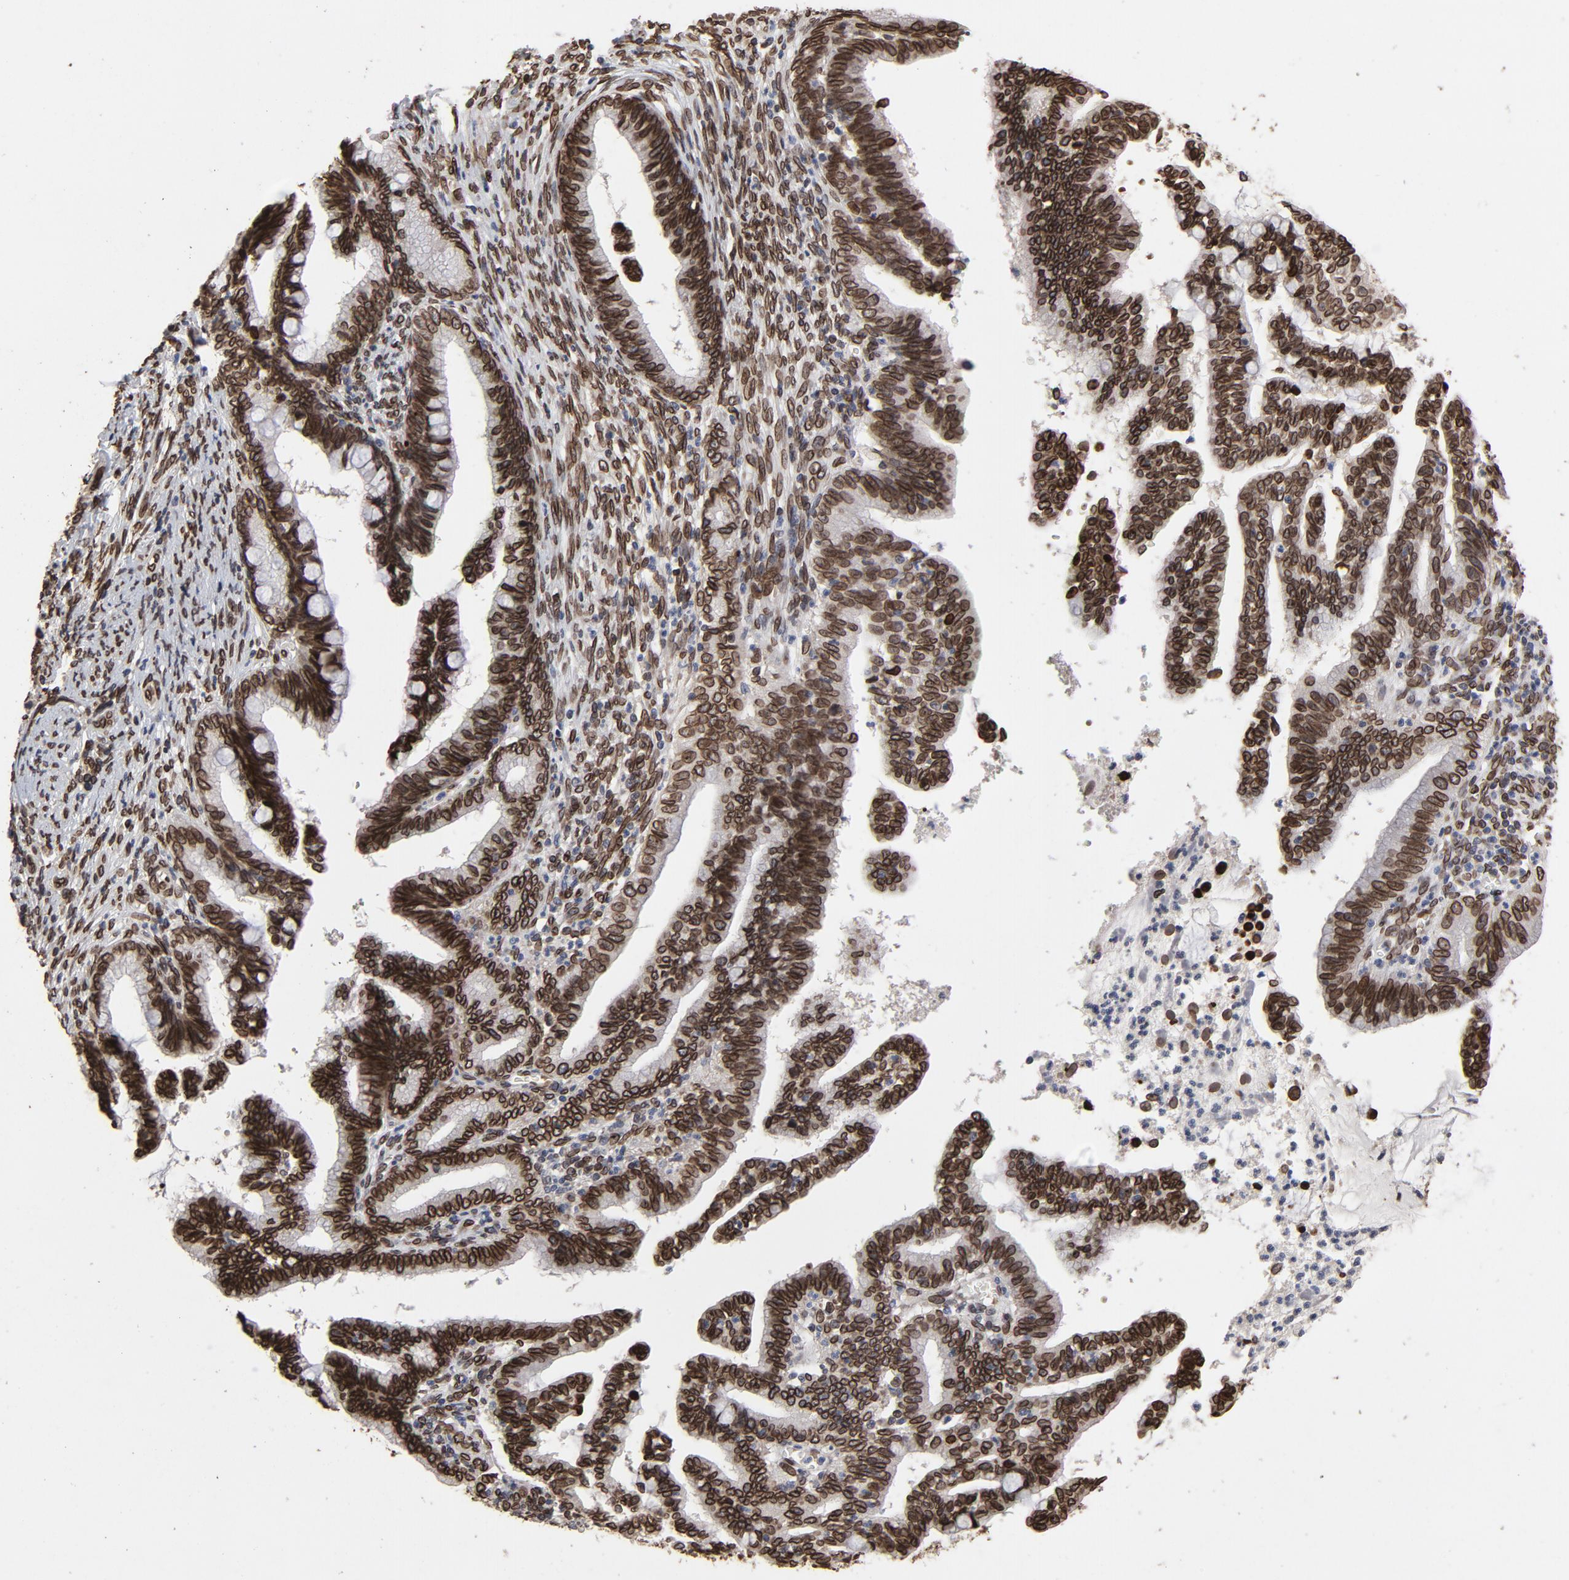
{"staining": {"intensity": "strong", "quantity": ">75%", "location": "cytoplasmic/membranous,nuclear"}, "tissue": "cervical cancer", "cell_type": "Tumor cells", "image_type": "cancer", "snomed": [{"axis": "morphology", "description": "Adenocarcinoma, NOS"}, {"axis": "topography", "description": "Cervix"}], "caption": "A brown stain labels strong cytoplasmic/membranous and nuclear expression of a protein in human cervical cancer tumor cells.", "gene": "LMNA", "patient": {"sex": "female", "age": 36}}